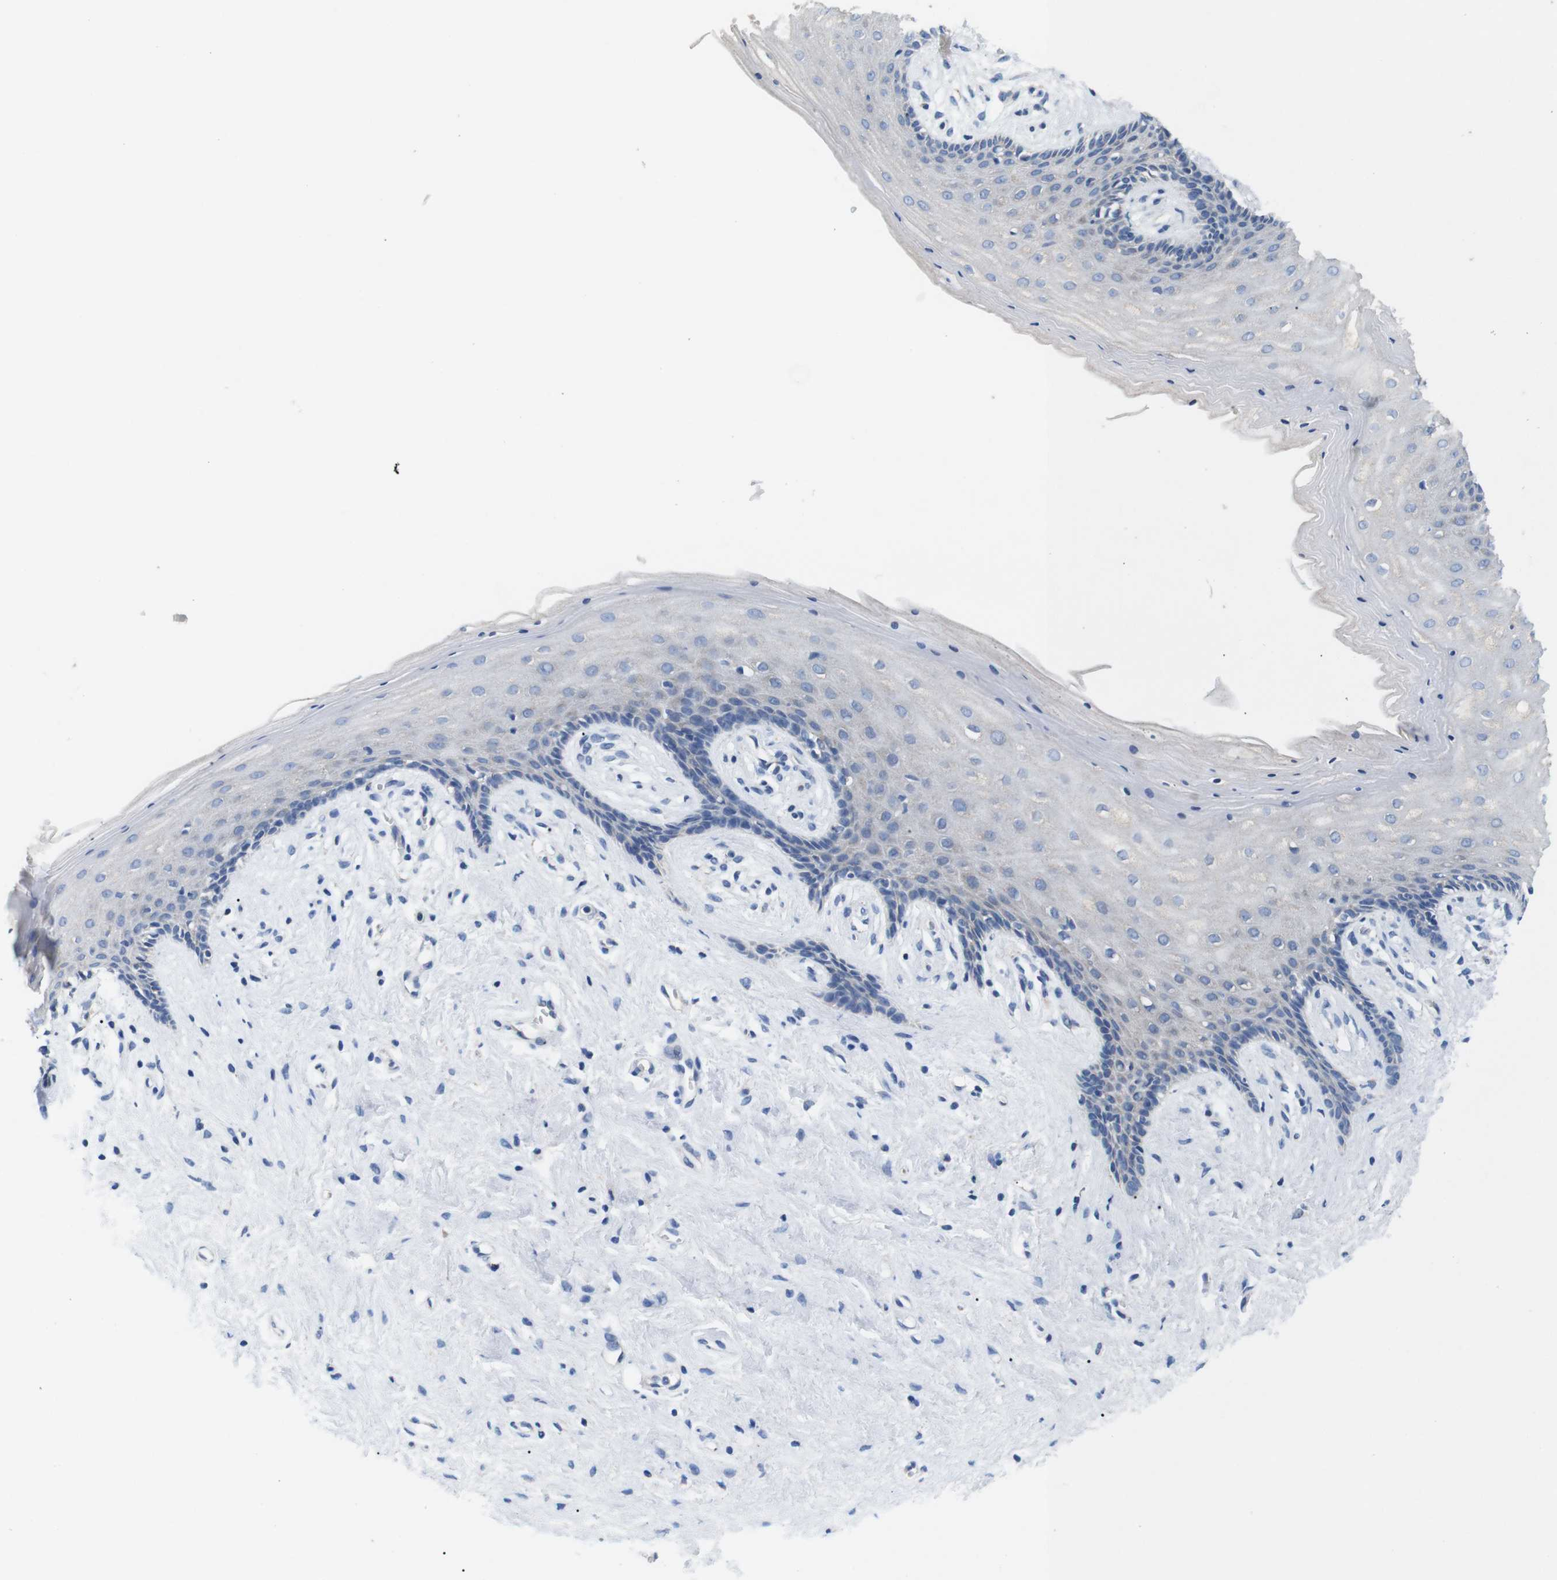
{"staining": {"intensity": "negative", "quantity": "none", "location": "none"}, "tissue": "vagina", "cell_type": "Squamous epithelial cells", "image_type": "normal", "snomed": [{"axis": "morphology", "description": "Normal tissue, NOS"}, {"axis": "topography", "description": "Vagina"}], "caption": "The micrograph shows no significant expression in squamous epithelial cells of vagina. The staining is performed using DAB (3,3'-diaminobenzidine) brown chromogen with nuclei counter-stained in using hematoxylin.", "gene": "F2RL1", "patient": {"sex": "female", "age": 44}}